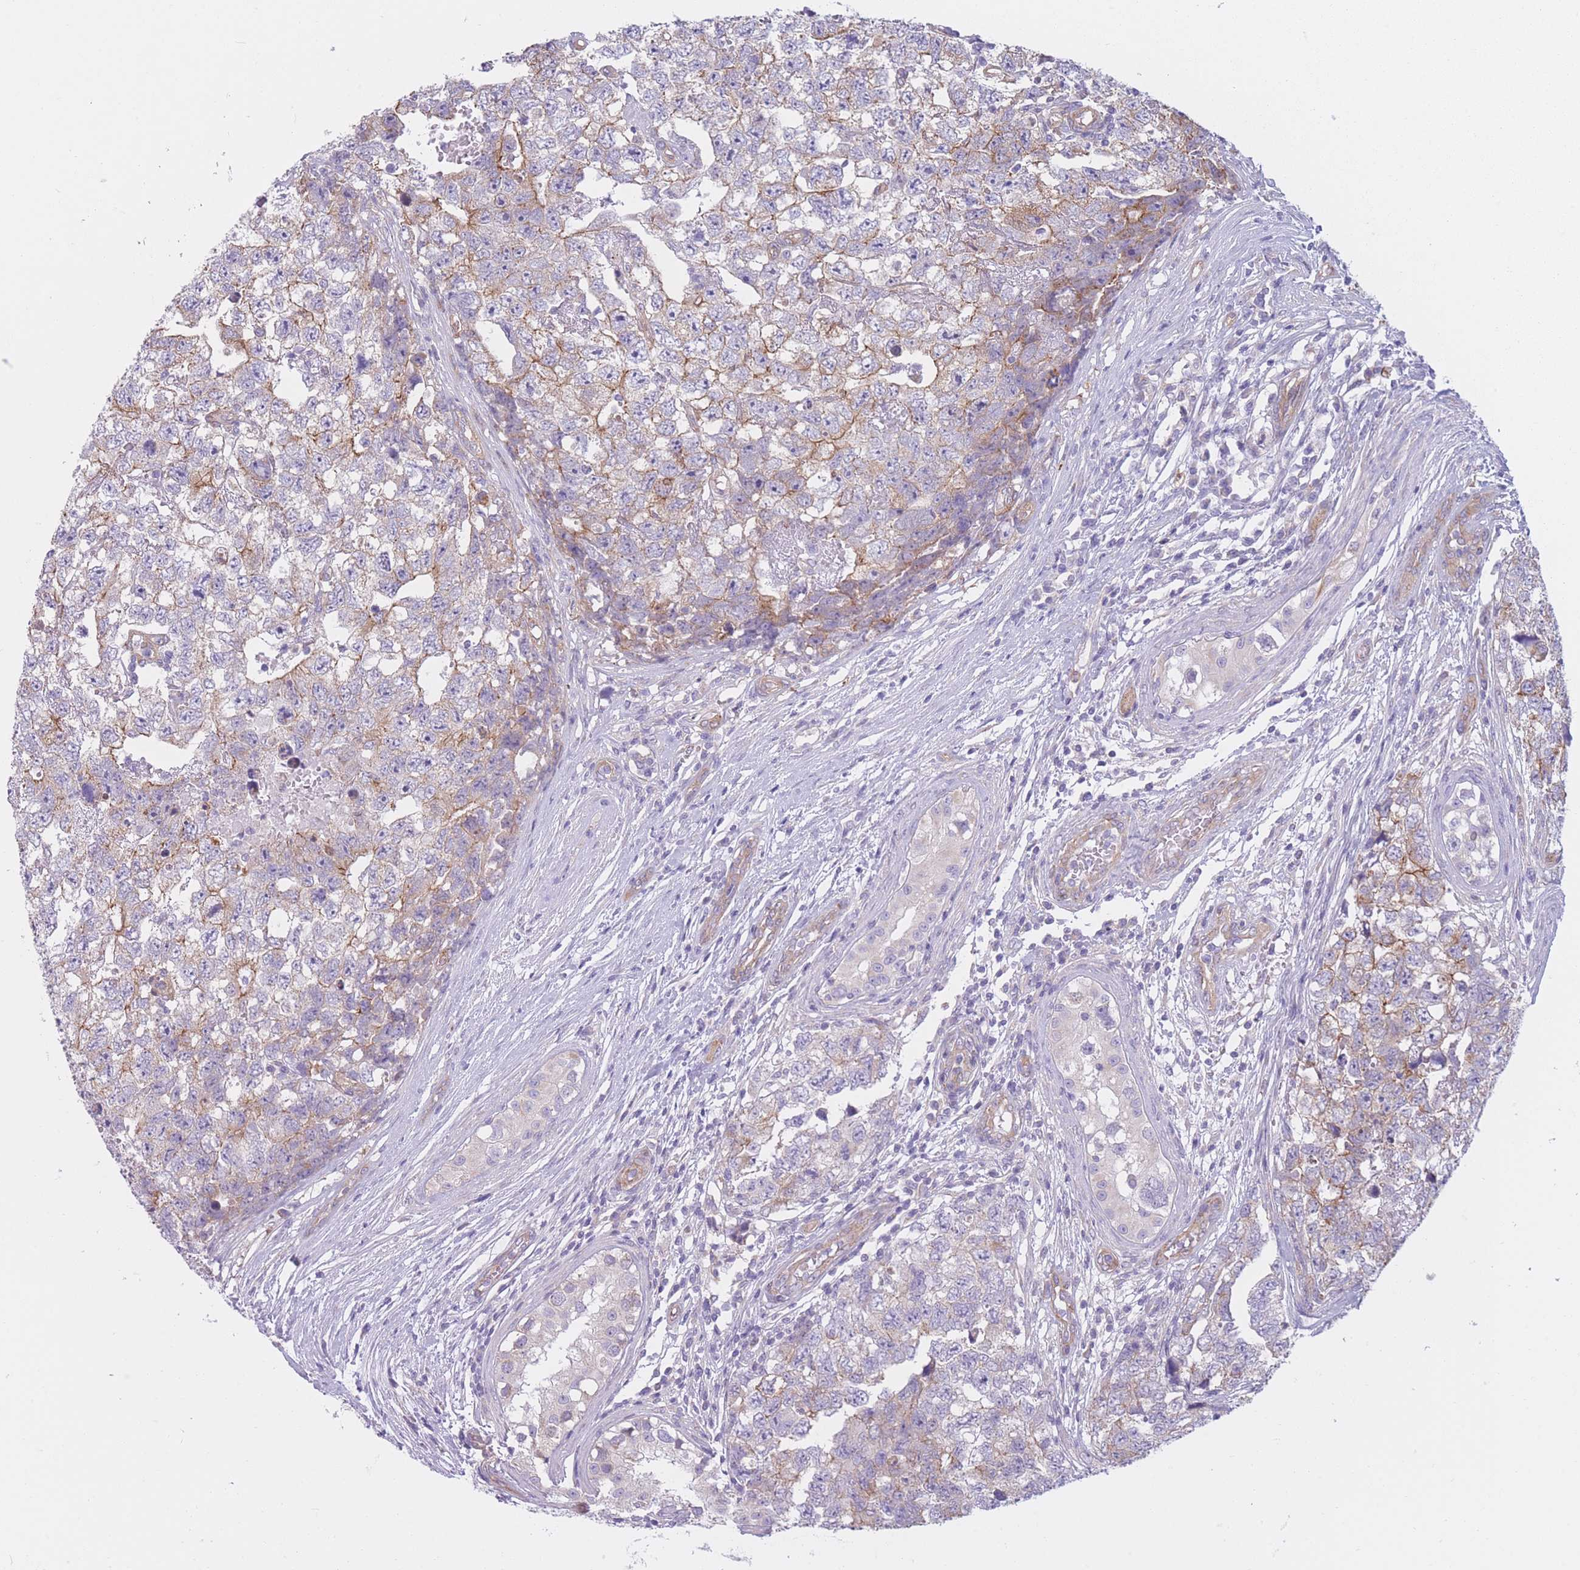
{"staining": {"intensity": "moderate", "quantity": "<25%", "location": "cytoplasmic/membranous"}, "tissue": "testis cancer", "cell_type": "Tumor cells", "image_type": "cancer", "snomed": [{"axis": "morphology", "description": "Carcinoma, Embryonal, NOS"}, {"axis": "topography", "description": "Testis"}], "caption": "The photomicrograph reveals immunohistochemical staining of testis cancer. There is moderate cytoplasmic/membranous expression is appreciated in about <25% of tumor cells. The staining is performed using DAB (3,3'-diaminobenzidine) brown chromogen to label protein expression. The nuclei are counter-stained blue using hematoxylin.", "gene": "SERPINB3", "patient": {"sex": "male", "age": 22}}